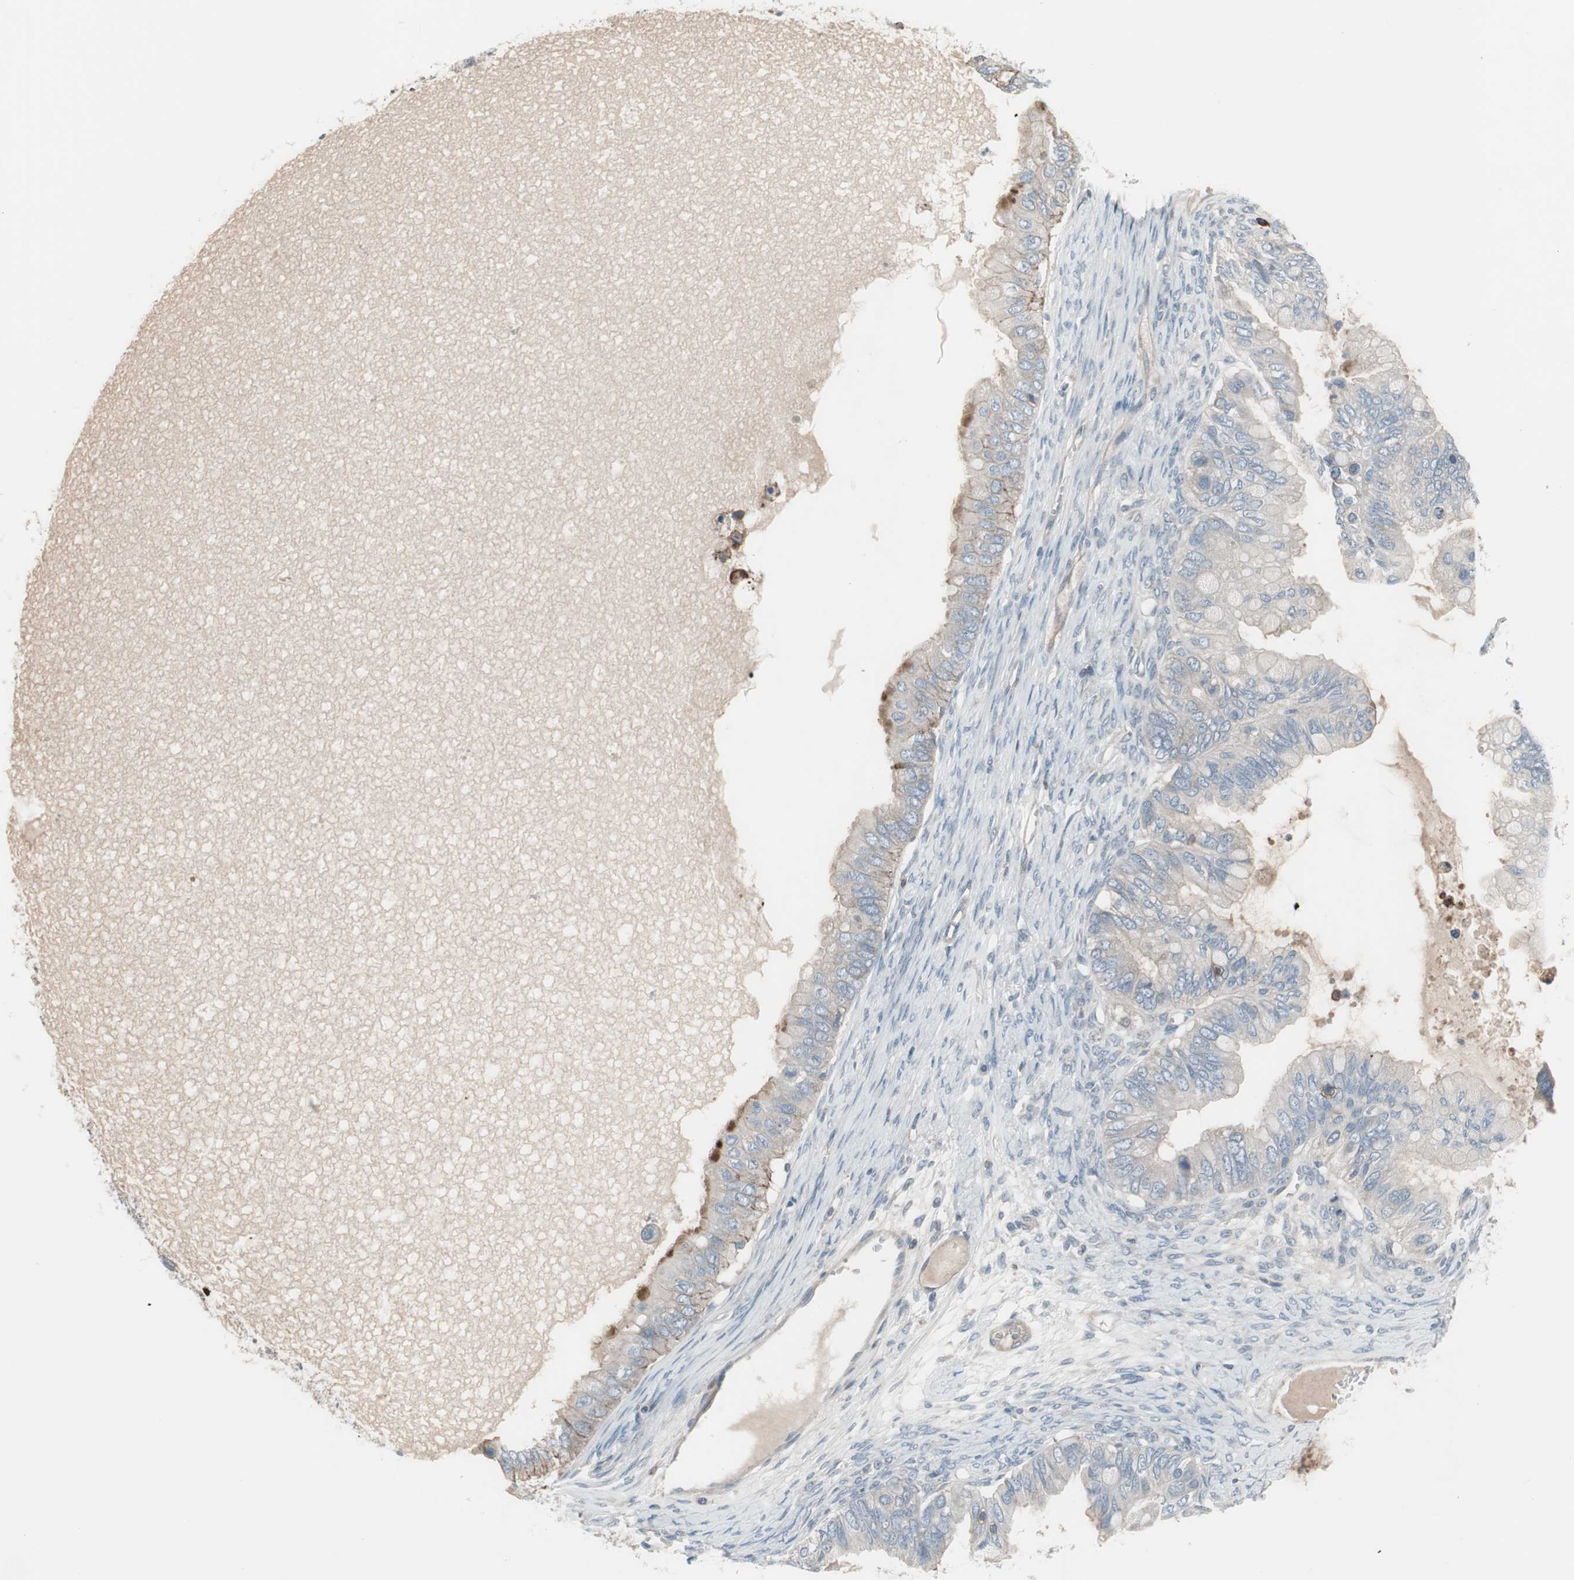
{"staining": {"intensity": "weak", "quantity": "<25%", "location": "cytoplasmic/membranous"}, "tissue": "ovarian cancer", "cell_type": "Tumor cells", "image_type": "cancer", "snomed": [{"axis": "morphology", "description": "Cystadenocarcinoma, mucinous, NOS"}, {"axis": "topography", "description": "Ovary"}], "caption": "Immunohistochemical staining of human mucinous cystadenocarcinoma (ovarian) reveals no significant expression in tumor cells. (Brightfield microscopy of DAB (3,3'-diaminobenzidine) immunohistochemistry (IHC) at high magnification).", "gene": "ZSCAN32", "patient": {"sex": "female", "age": 80}}